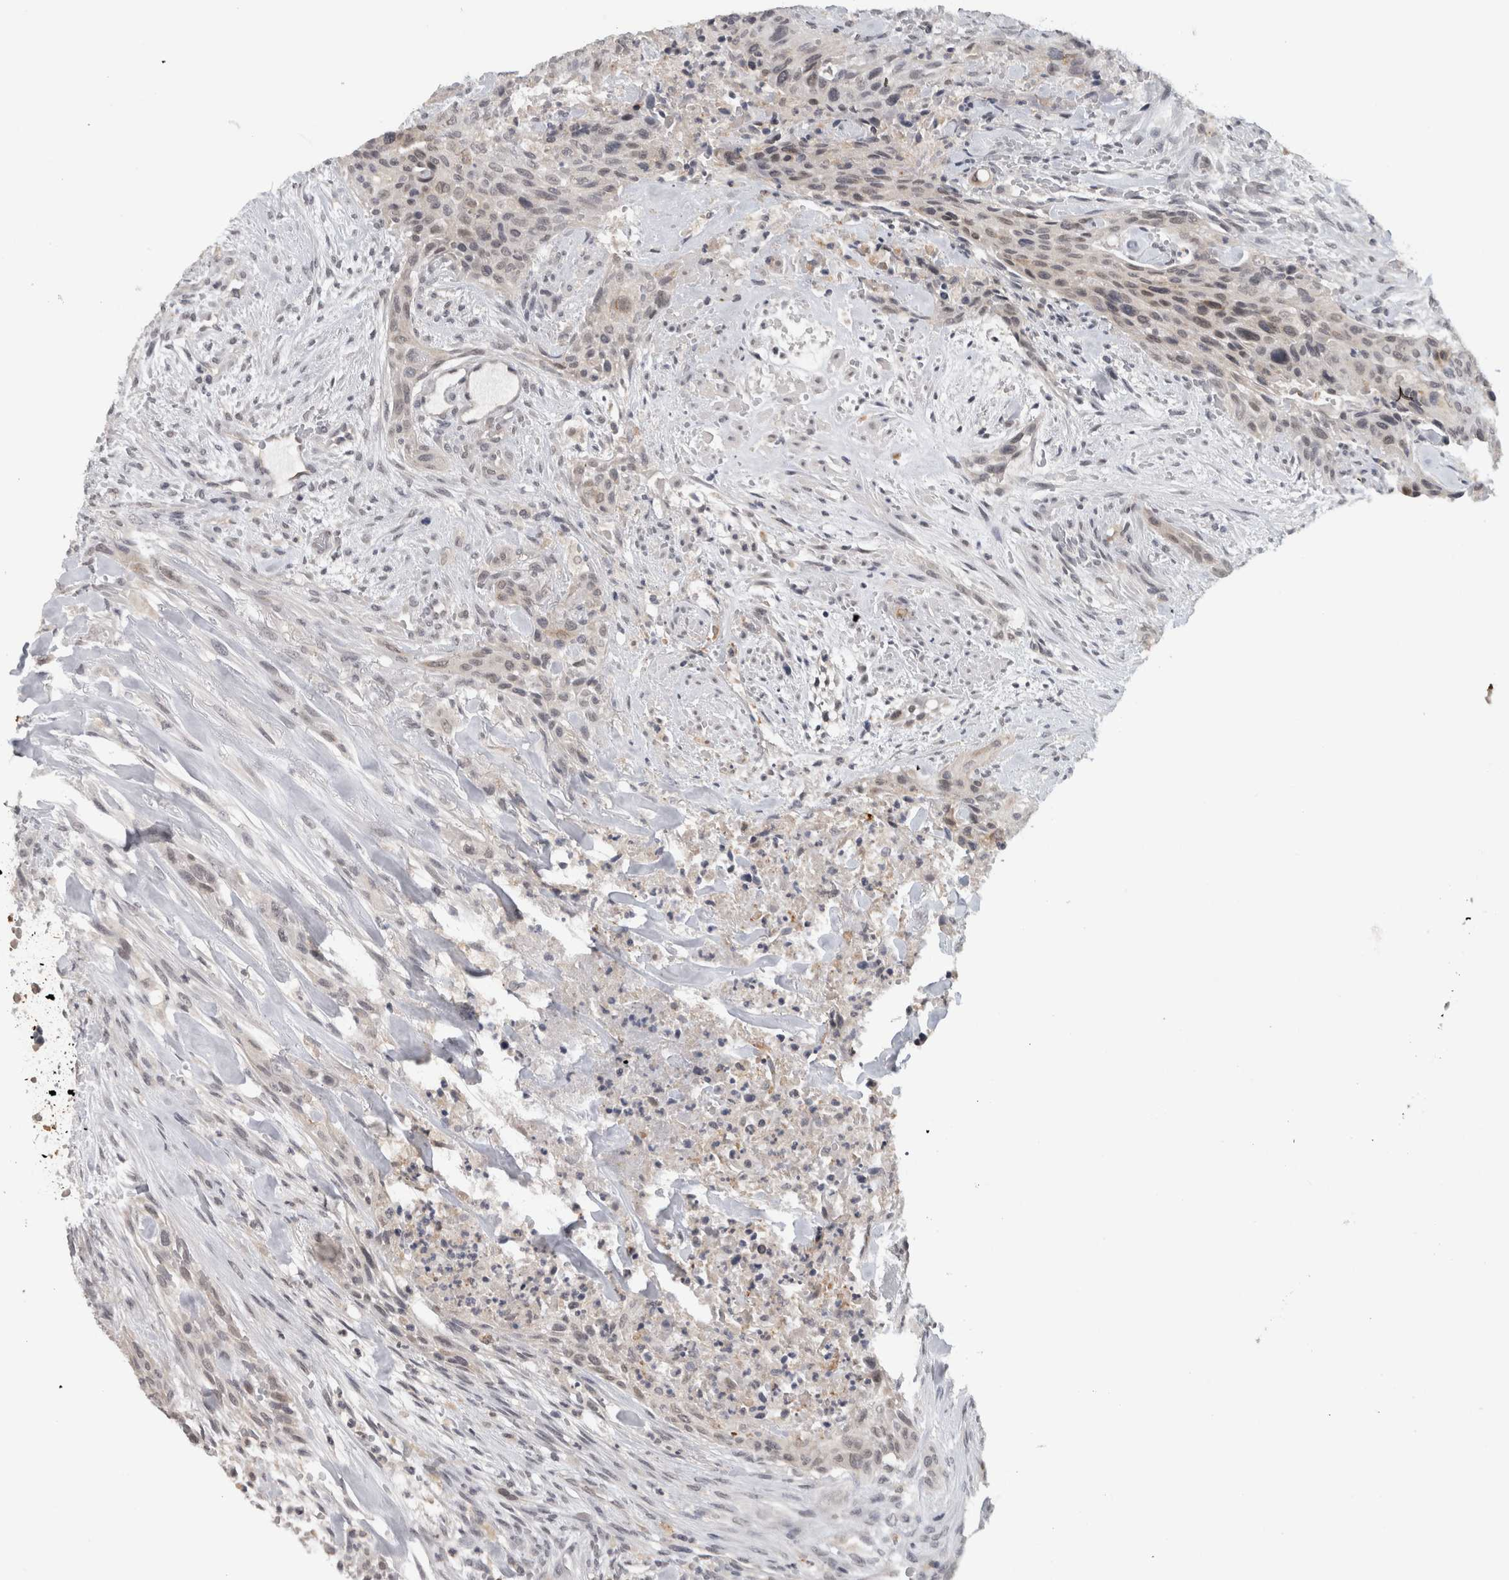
{"staining": {"intensity": "weak", "quantity": "25%-75%", "location": "cytoplasmic/membranous"}, "tissue": "urothelial cancer", "cell_type": "Tumor cells", "image_type": "cancer", "snomed": [{"axis": "morphology", "description": "Urothelial carcinoma, High grade"}, {"axis": "topography", "description": "Urinary bladder"}], "caption": "Approximately 25%-75% of tumor cells in high-grade urothelial carcinoma exhibit weak cytoplasmic/membranous protein staining as visualized by brown immunohistochemical staining.", "gene": "PRXL2A", "patient": {"sex": "male", "age": 35}}